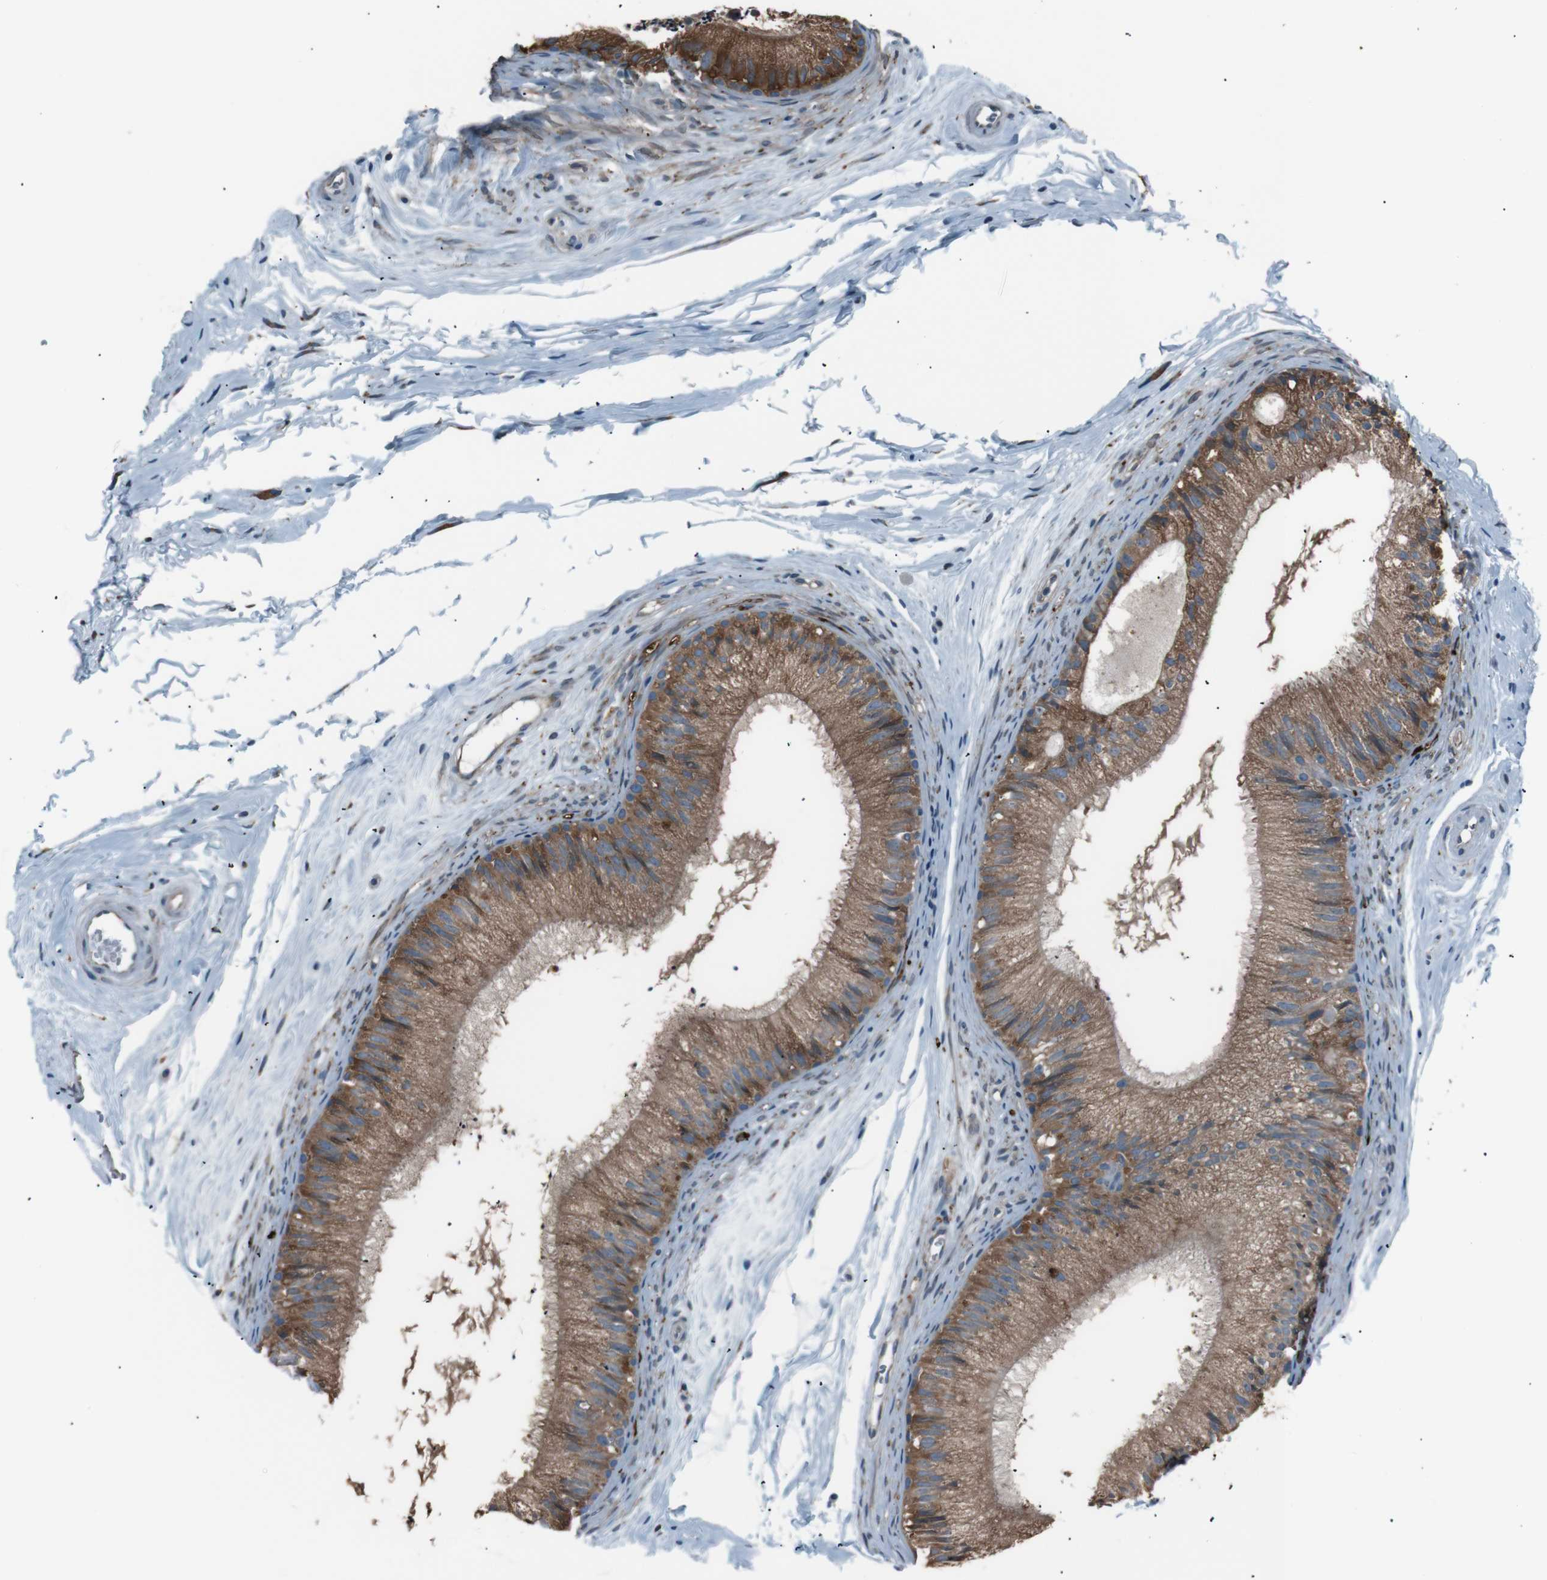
{"staining": {"intensity": "moderate", "quantity": ">75%", "location": "cytoplasmic/membranous"}, "tissue": "epididymis", "cell_type": "Glandular cells", "image_type": "normal", "snomed": [{"axis": "morphology", "description": "Normal tissue, NOS"}, {"axis": "topography", "description": "Epididymis"}], "caption": "Epididymis stained with a brown dye demonstrates moderate cytoplasmic/membranous positive staining in about >75% of glandular cells.", "gene": "SIGMAR1", "patient": {"sex": "male", "age": 56}}